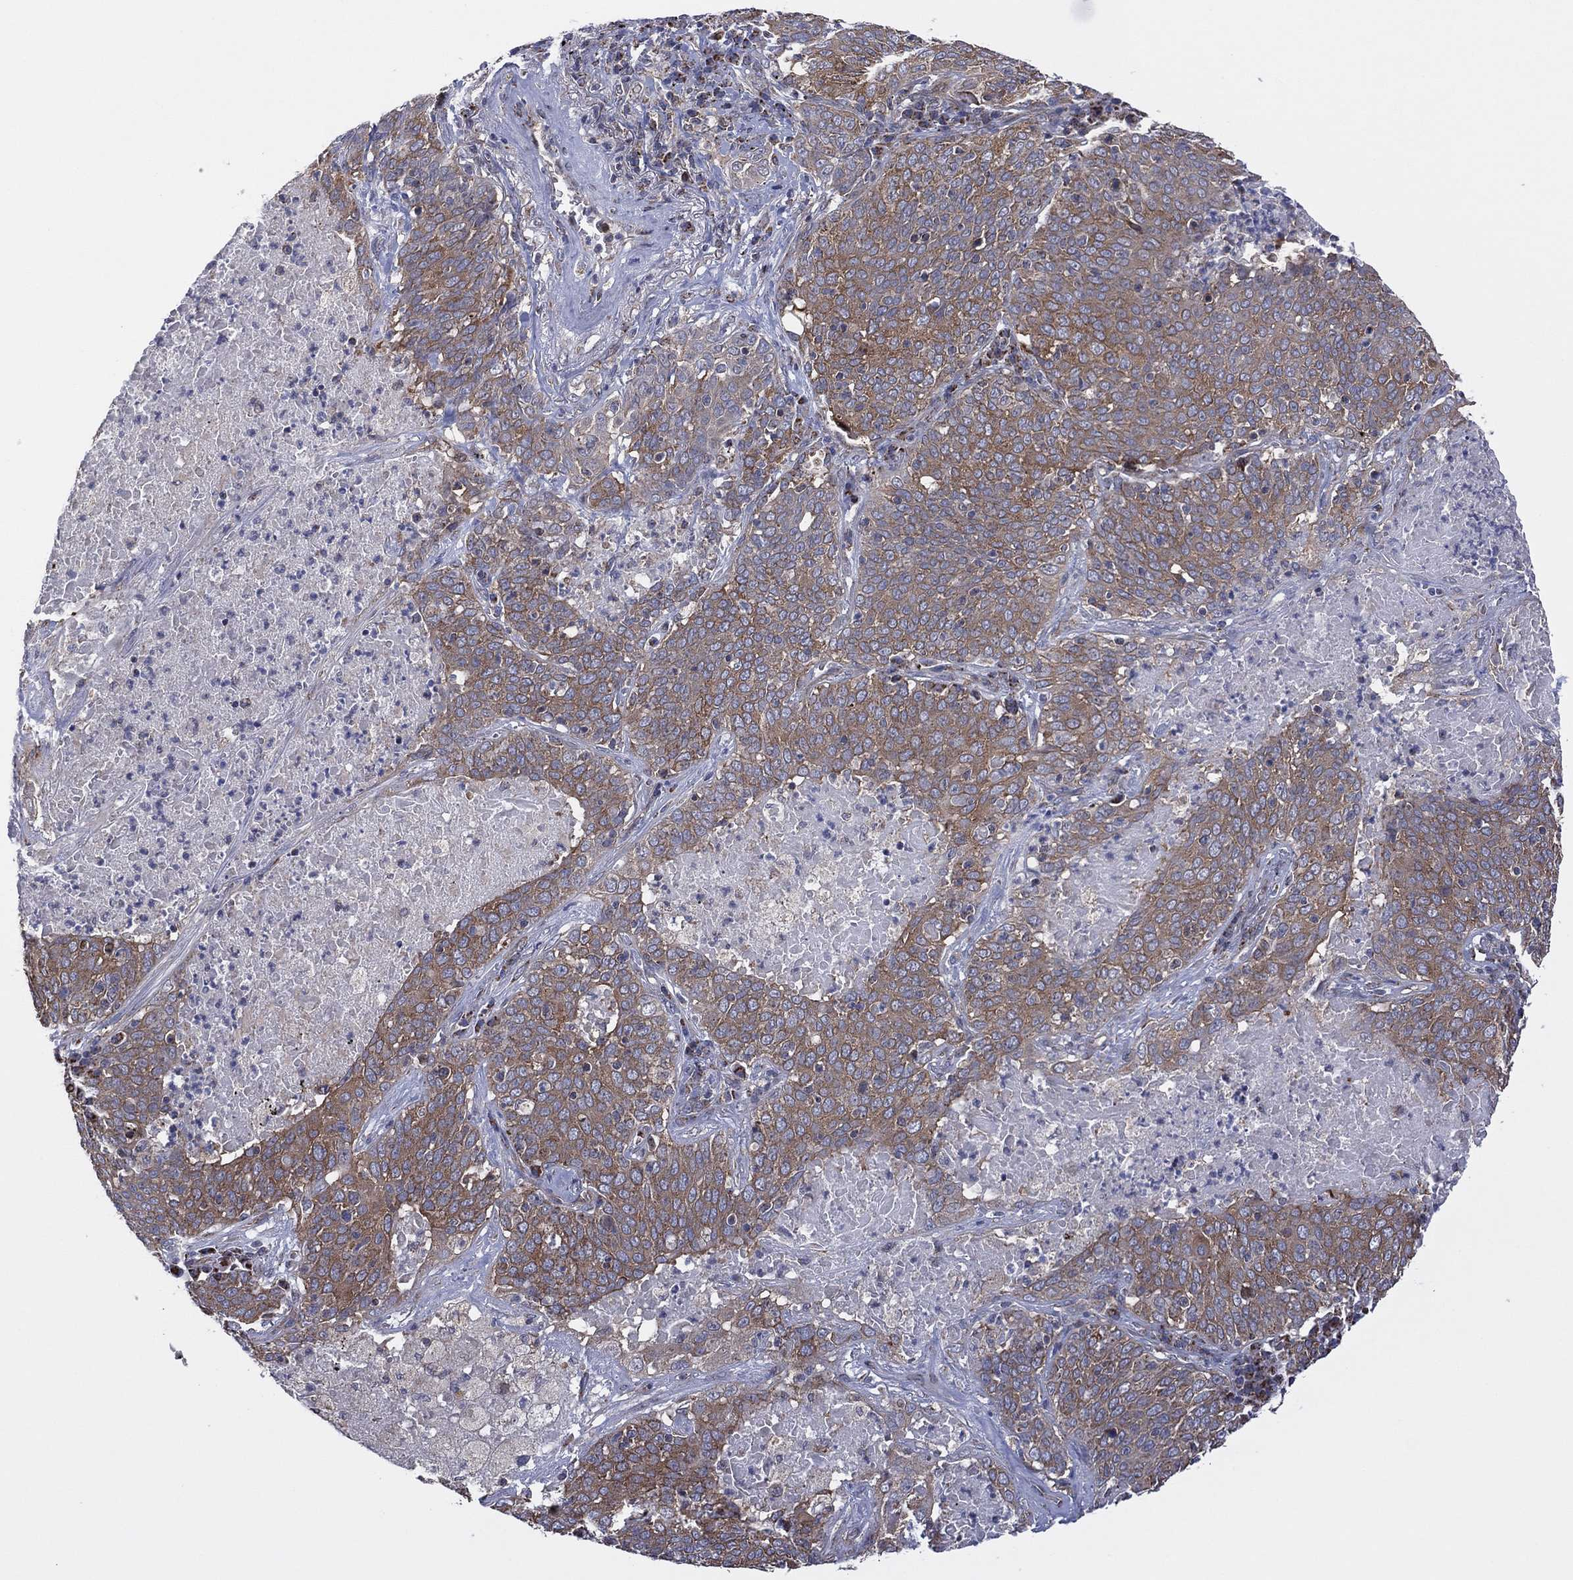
{"staining": {"intensity": "weak", "quantity": ">75%", "location": "cytoplasmic/membranous"}, "tissue": "lung cancer", "cell_type": "Tumor cells", "image_type": "cancer", "snomed": [{"axis": "morphology", "description": "Squamous cell carcinoma, NOS"}, {"axis": "topography", "description": "Lung"}], "caption": "Brown immunohistochemical staining in lung cancer (squamous cell carcinoma) demonstrates weak cytoplasmic/membranous expression in approximately >75% of tumor cells. The staining is performed using DAB (3,3'-diaminobenzidine) brown chromogen to label protein expression. The nuclei are counter-stained blue using hematoxylin.", "gene": "PIDD1", "patient": {"sex": "male", "age": 82}}